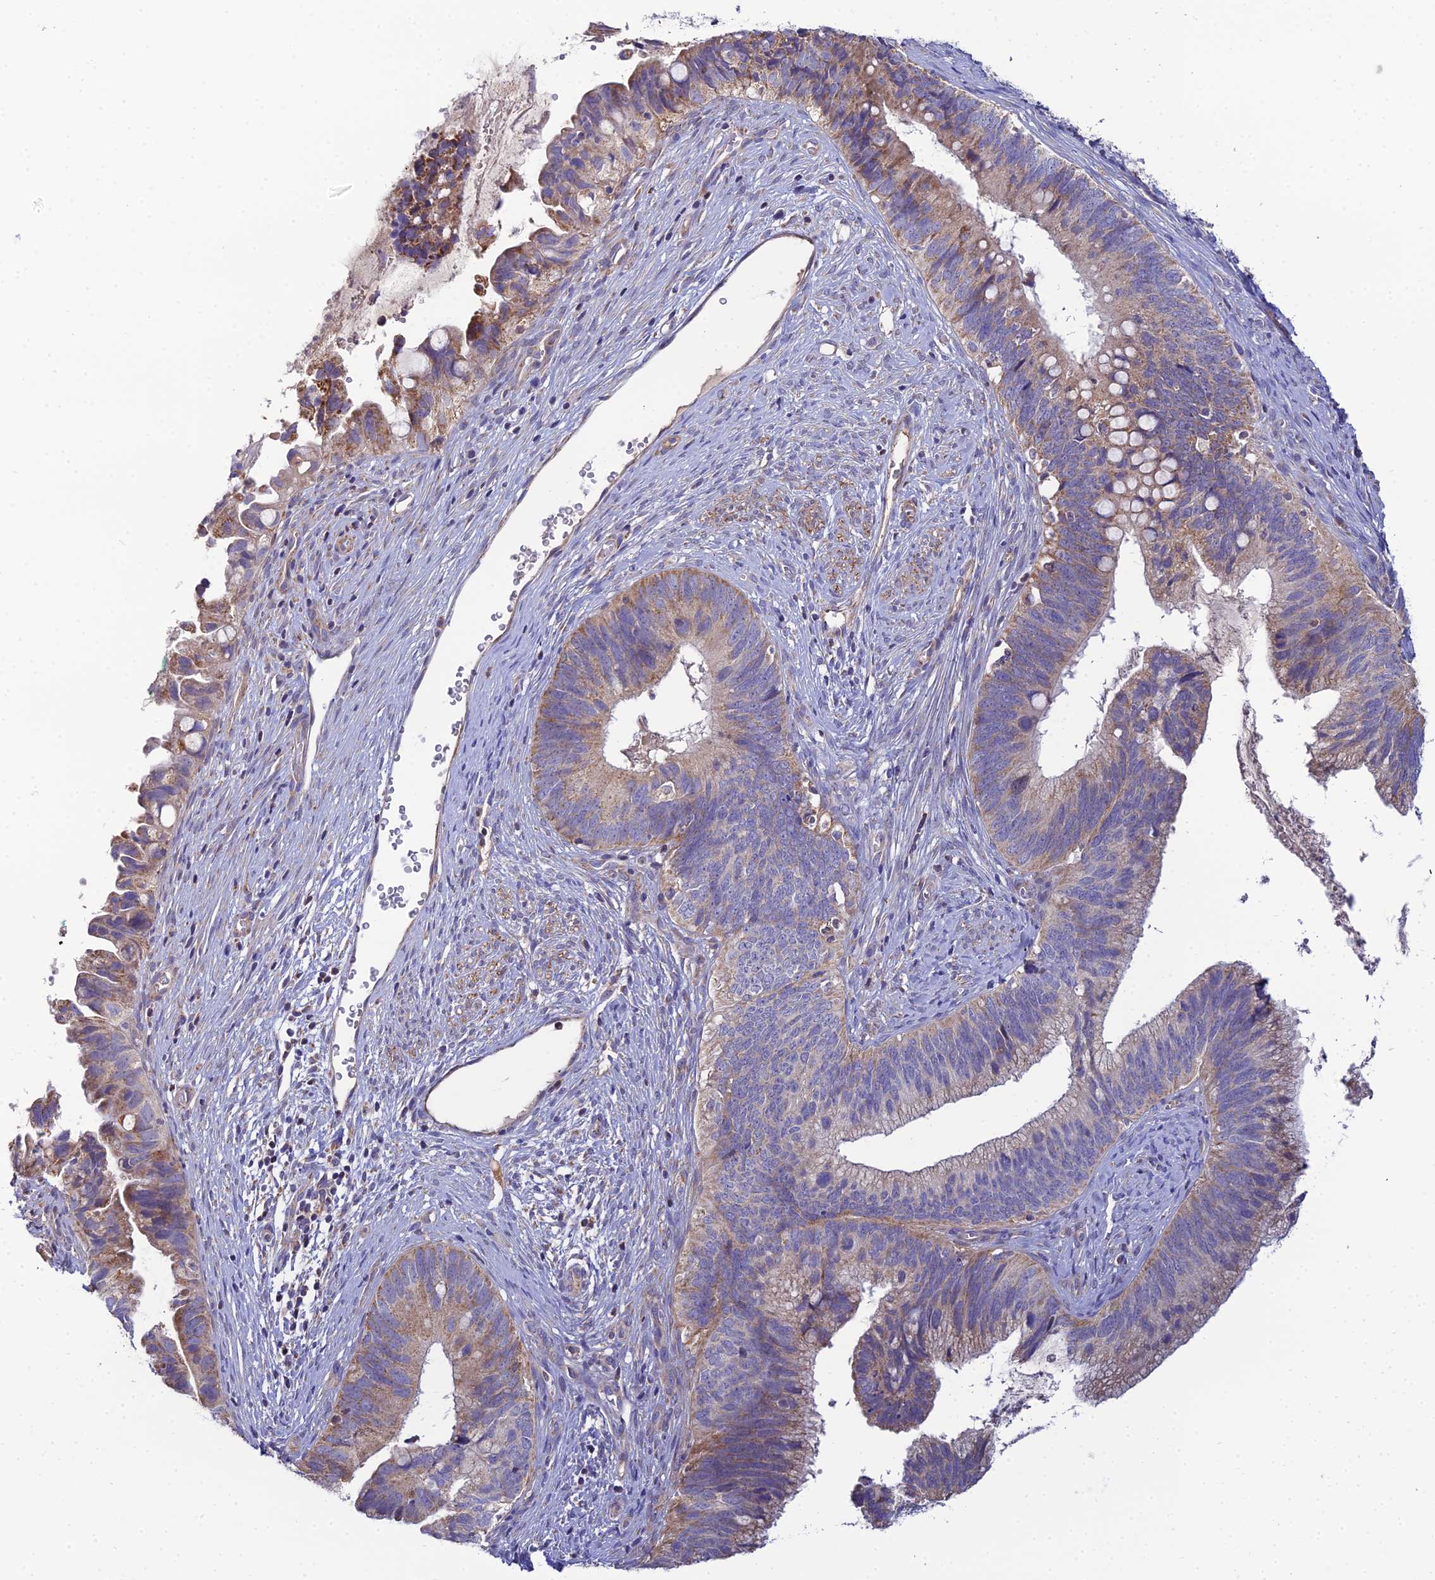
{"staining": {"intensity": "moderate", "quantity": "25%-75%", "location": "cytoplasmic/membranous"}, "tissue": "cervical cancer", "cell_type": "Tumor cells", "image_type": "cancer", "snomed": [{"axis": "morphology", "description": "Adenocarcinoma, NOS"}, {"axis": "topography", "description": "Cervix"}], "caption": "This is a micrograph of immunohistochemistry (IHC) staining of cervical cancer (adenocarcinoma), which shows moderate expression in the cytoplasmic/membranous of tumor cells.", "gene": "ACOT2", "patient": {"sex": "female", "age": 42}}